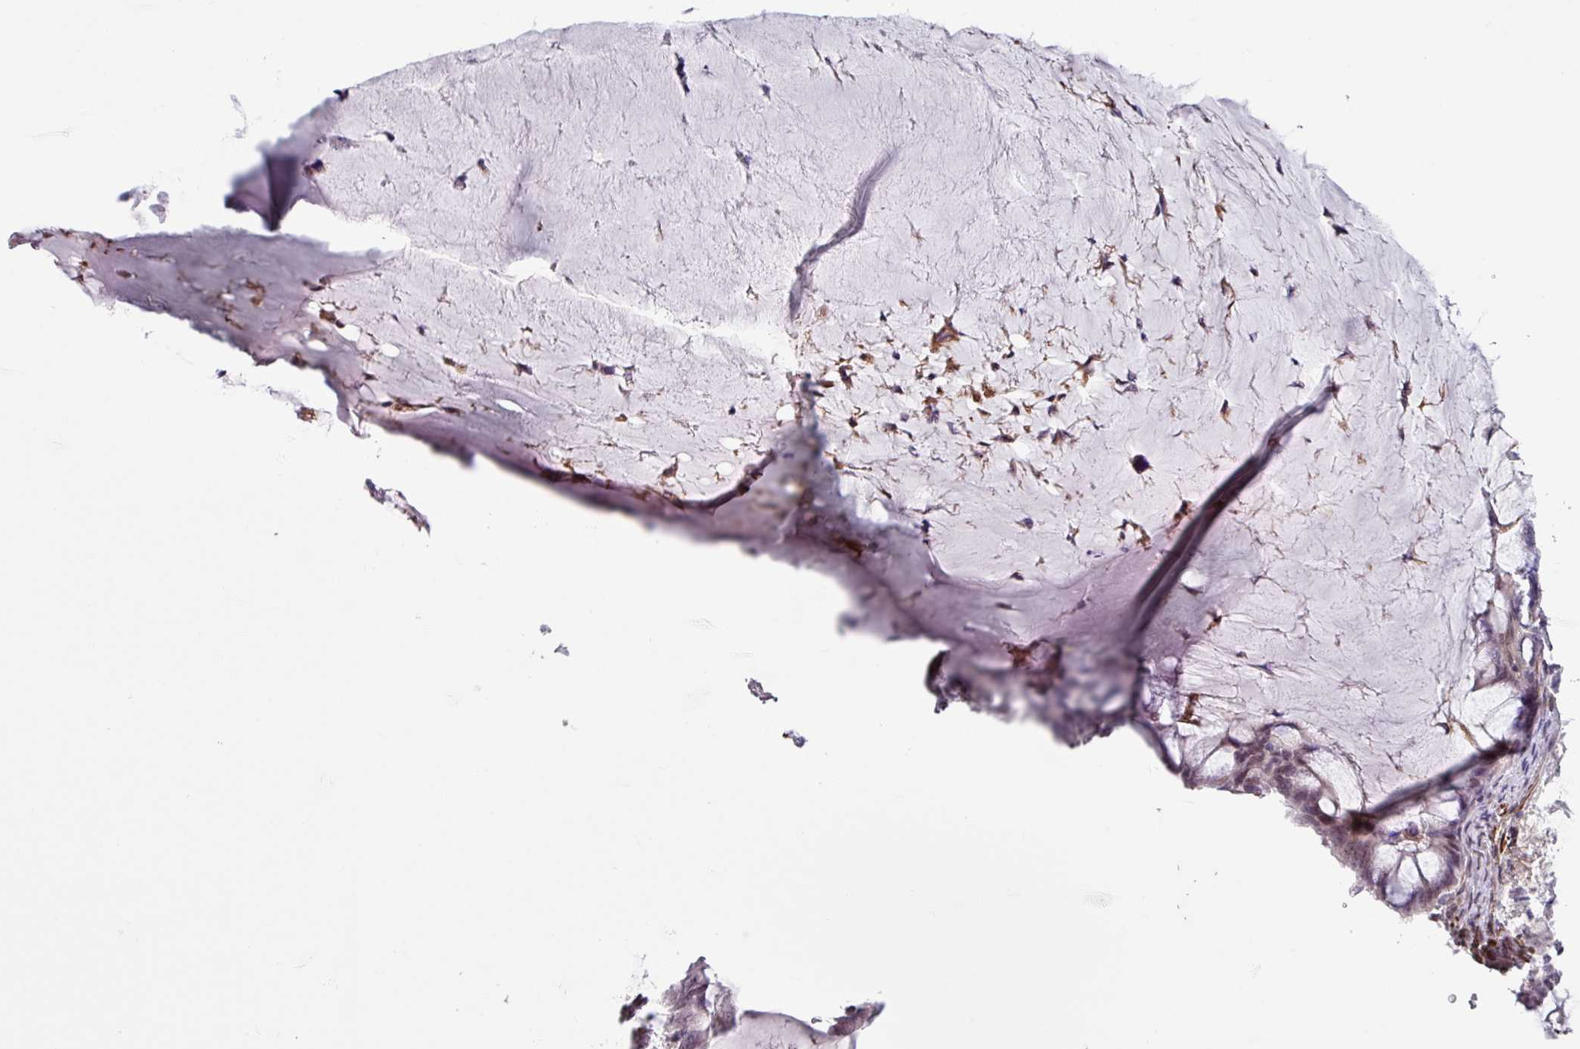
{"staining": {"intensity": "weak", "quantity": "25%-75%", "location": "nuclear"}, "tissue": "ovarian cancer", "cell_type": "Tumor cells", "image_type": "cancer", "snomed": [{"axis": "morphology", "description": "Cystadenocarcinoma, mucinous, NOS"}, {"axis": "topography", "description": "Ovary"}], "caption": "Tumor cells demonstrate low levels of weak nuclear staining in about 25%-75% of cells in ovarian cancer.", "gene": "CHD3", "patient": {"sex": "female", "age": 61}}